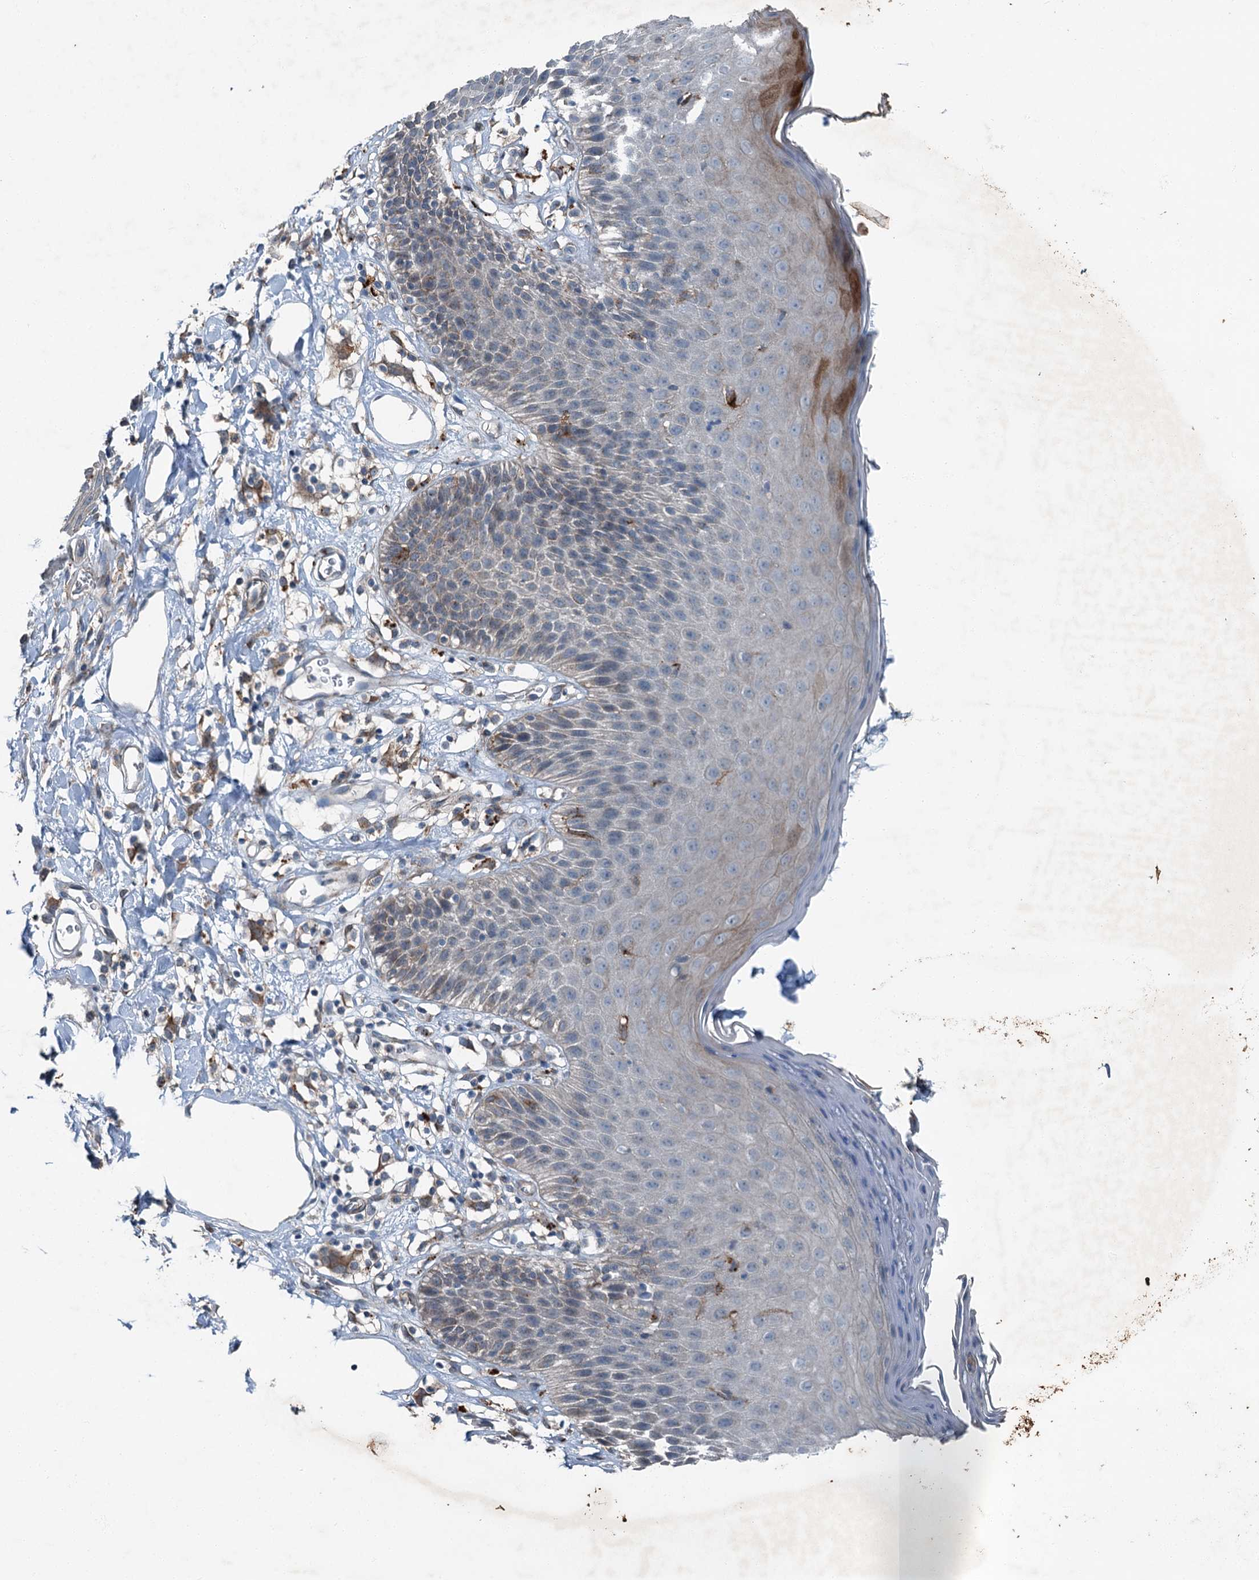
{"staining": {"intensity": "strong", "quantity": "<25%", "location": "cytoplasmic/membranous,nuclear"}, "tissue": "skin", "cell_type": "Epidermal cells", "image_type": "normal", "snomed": [{"axis": "morphology", "description": "Normal tissue, NOS"}, {"axis": "topography", "description": "Vulva"}], "caption": "Benign skin demonstrates strong cytoplasmic/membranous,nuclear expression in approximately <25% of epidermal cells.", "gene": "AXL", "patient": {"sex": "female", "age": 68}}